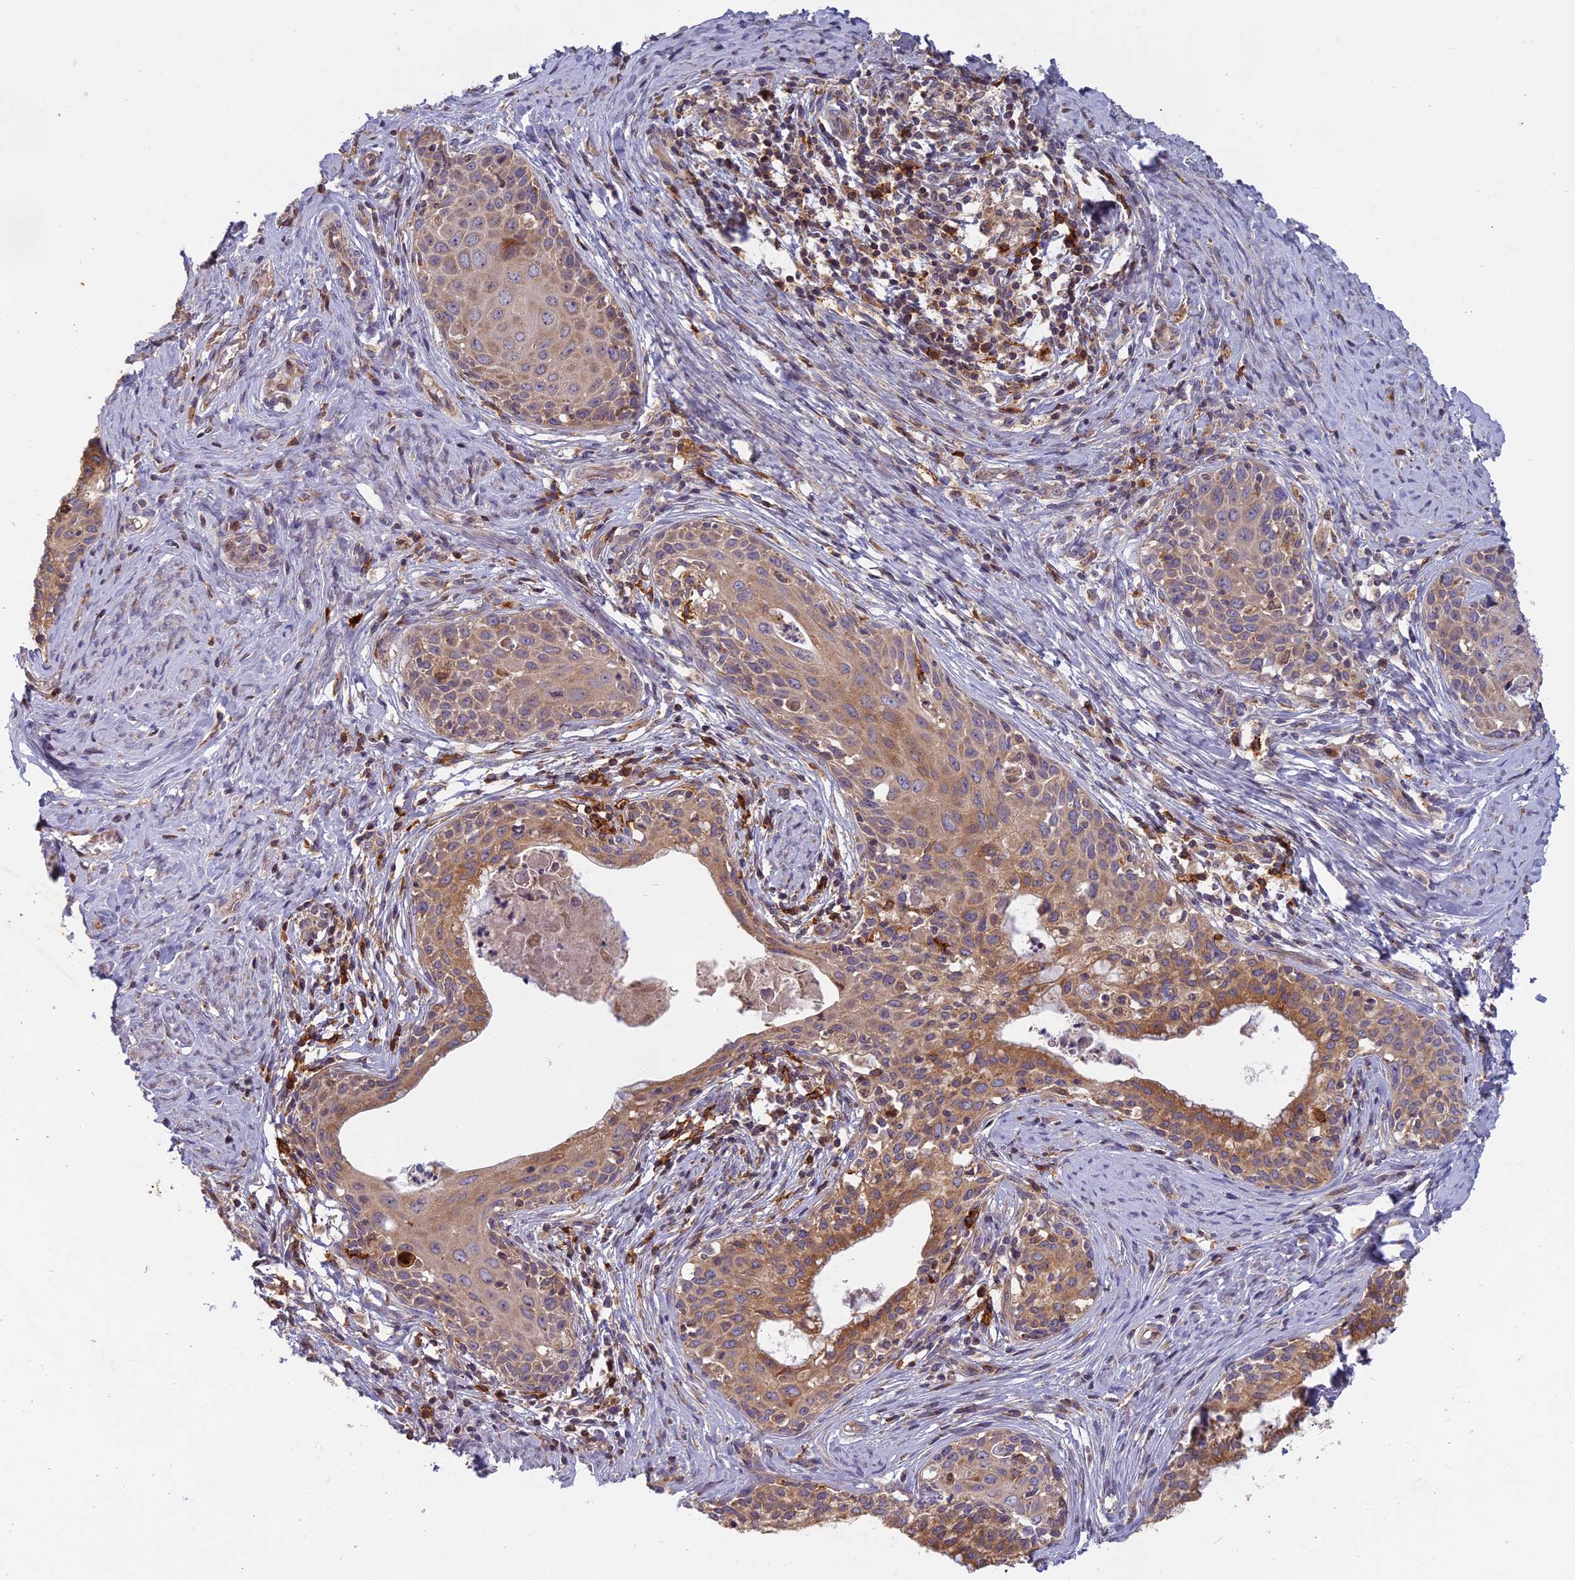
{"staining": {"intensity": "moderate", "quantity": "25%-75%", "location": "cytoplasmic/membranous"}, "tissue": "cervical cancer", "cell_type": "Tumor cells", "image_type": "cancer", "snomed": [{"axis": "morphology", "description": "Squamous cell carcinoma, NOS"}, {"axis": "morphology", "description": "Adenocarcinoma, NOS"}, {"axis": "topography", "description": "Cervix"}], "caption": "High-magnification brightfield microscopy of cervical cancer (squamous cell carcinoma) stained with DAB (3,3'-diaminobenzidine) (brown) and counterstained with hematoxylin (blue). tumor cells exhibit moderate cytoplasmic/membranous expression is identified in approximately25%-75% of cells.", "gene": "EDAR", "patient": {"sex": "female", "age": 52}}